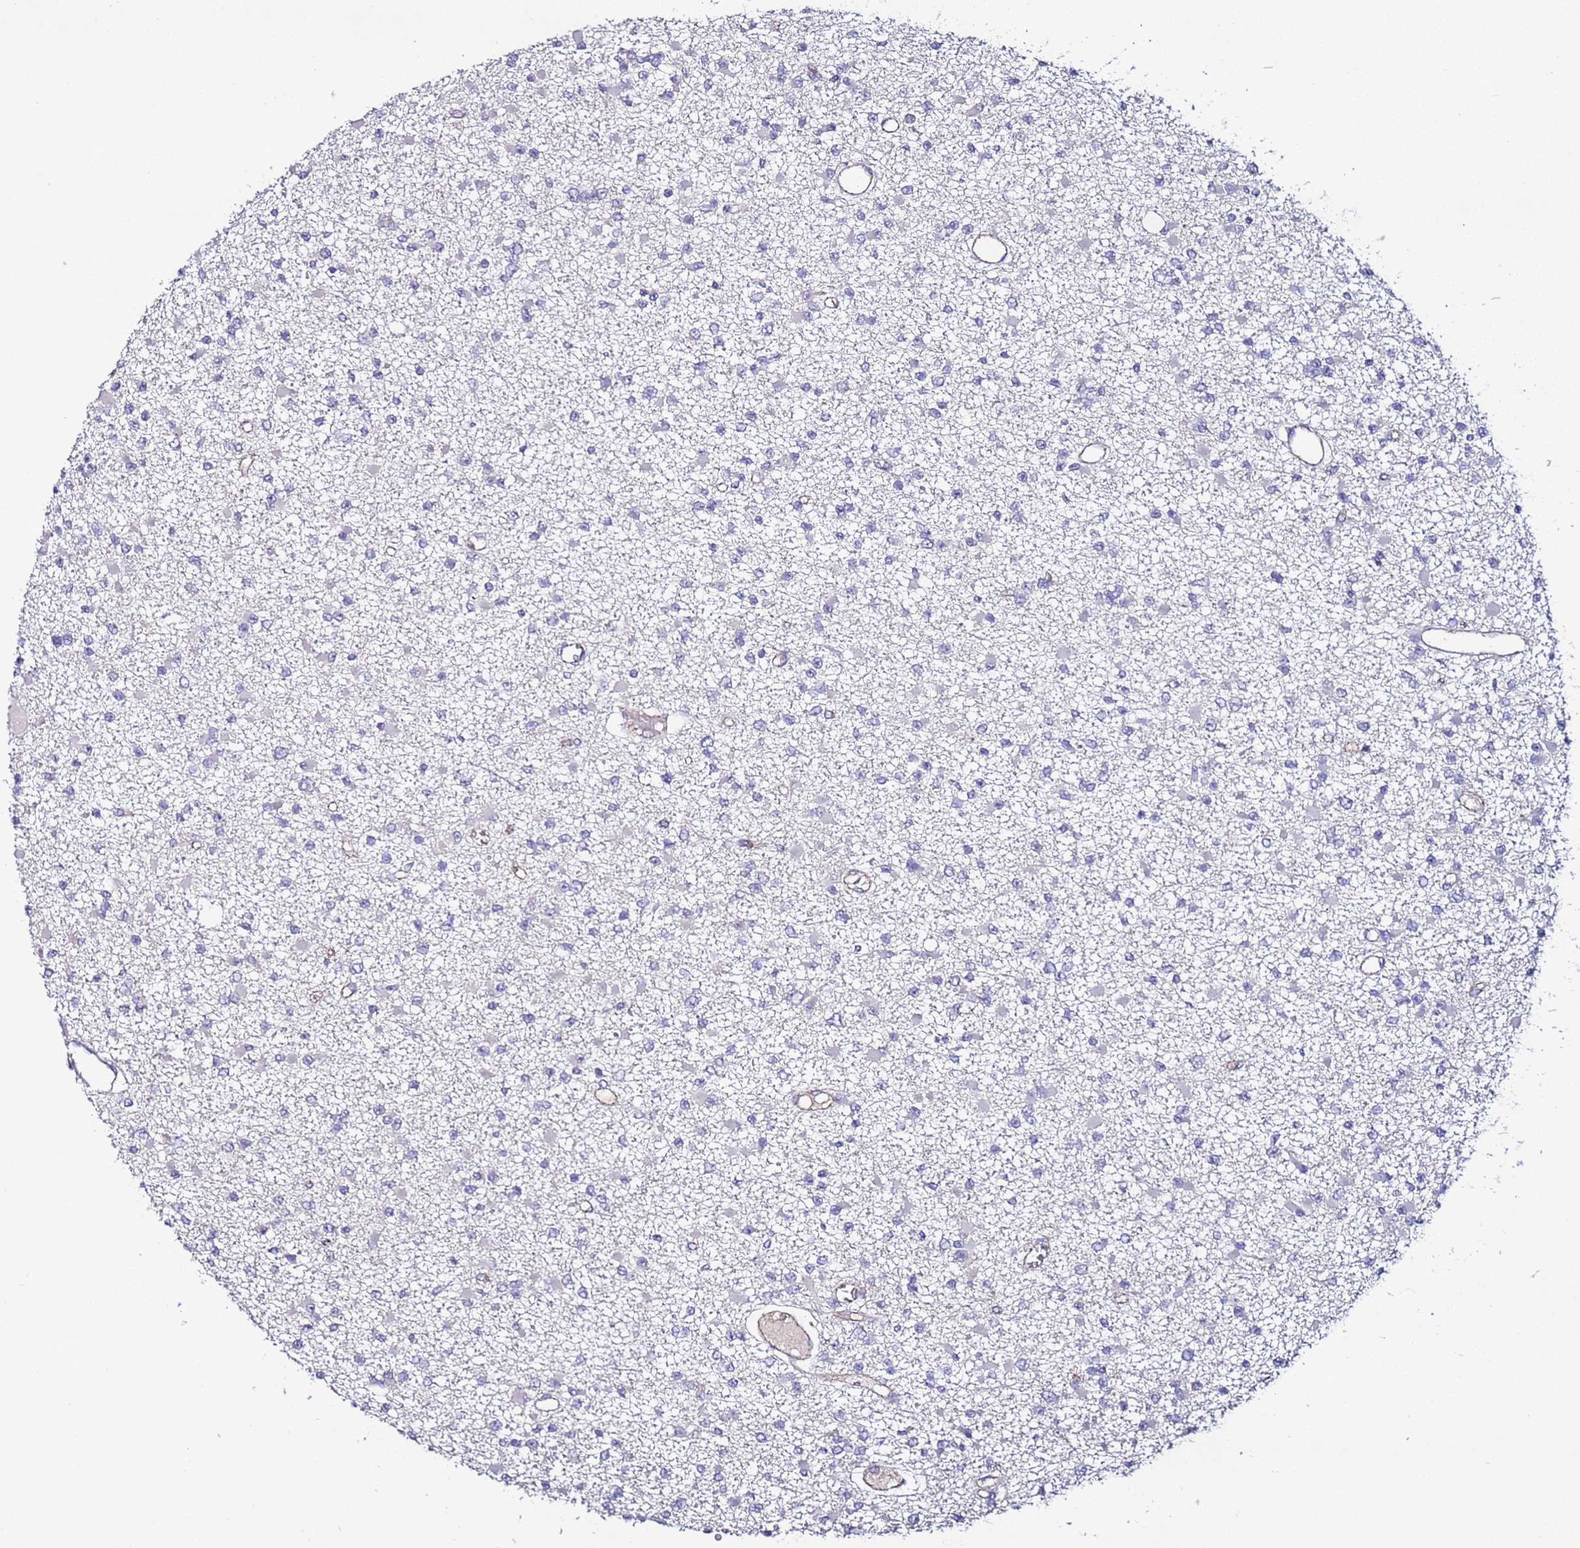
{"staining": {"intensity": "negative", "quantity": "none", "location": "none"}, "tissue": "glioma", "cell_type": "Tumor cells", "image_type": "cancer", "snomed": [{"axis": "morphology", "description": "Glioma, malignant, Low grade"}, {"axis": "topography", "description": "Brain"}], "caption": "Immunohistochemical staining of malignant low-grade glioma shows no significant staining in tumor cells.", "gene": "TENM3", "patient": {"sex": "female", "age": 22}}